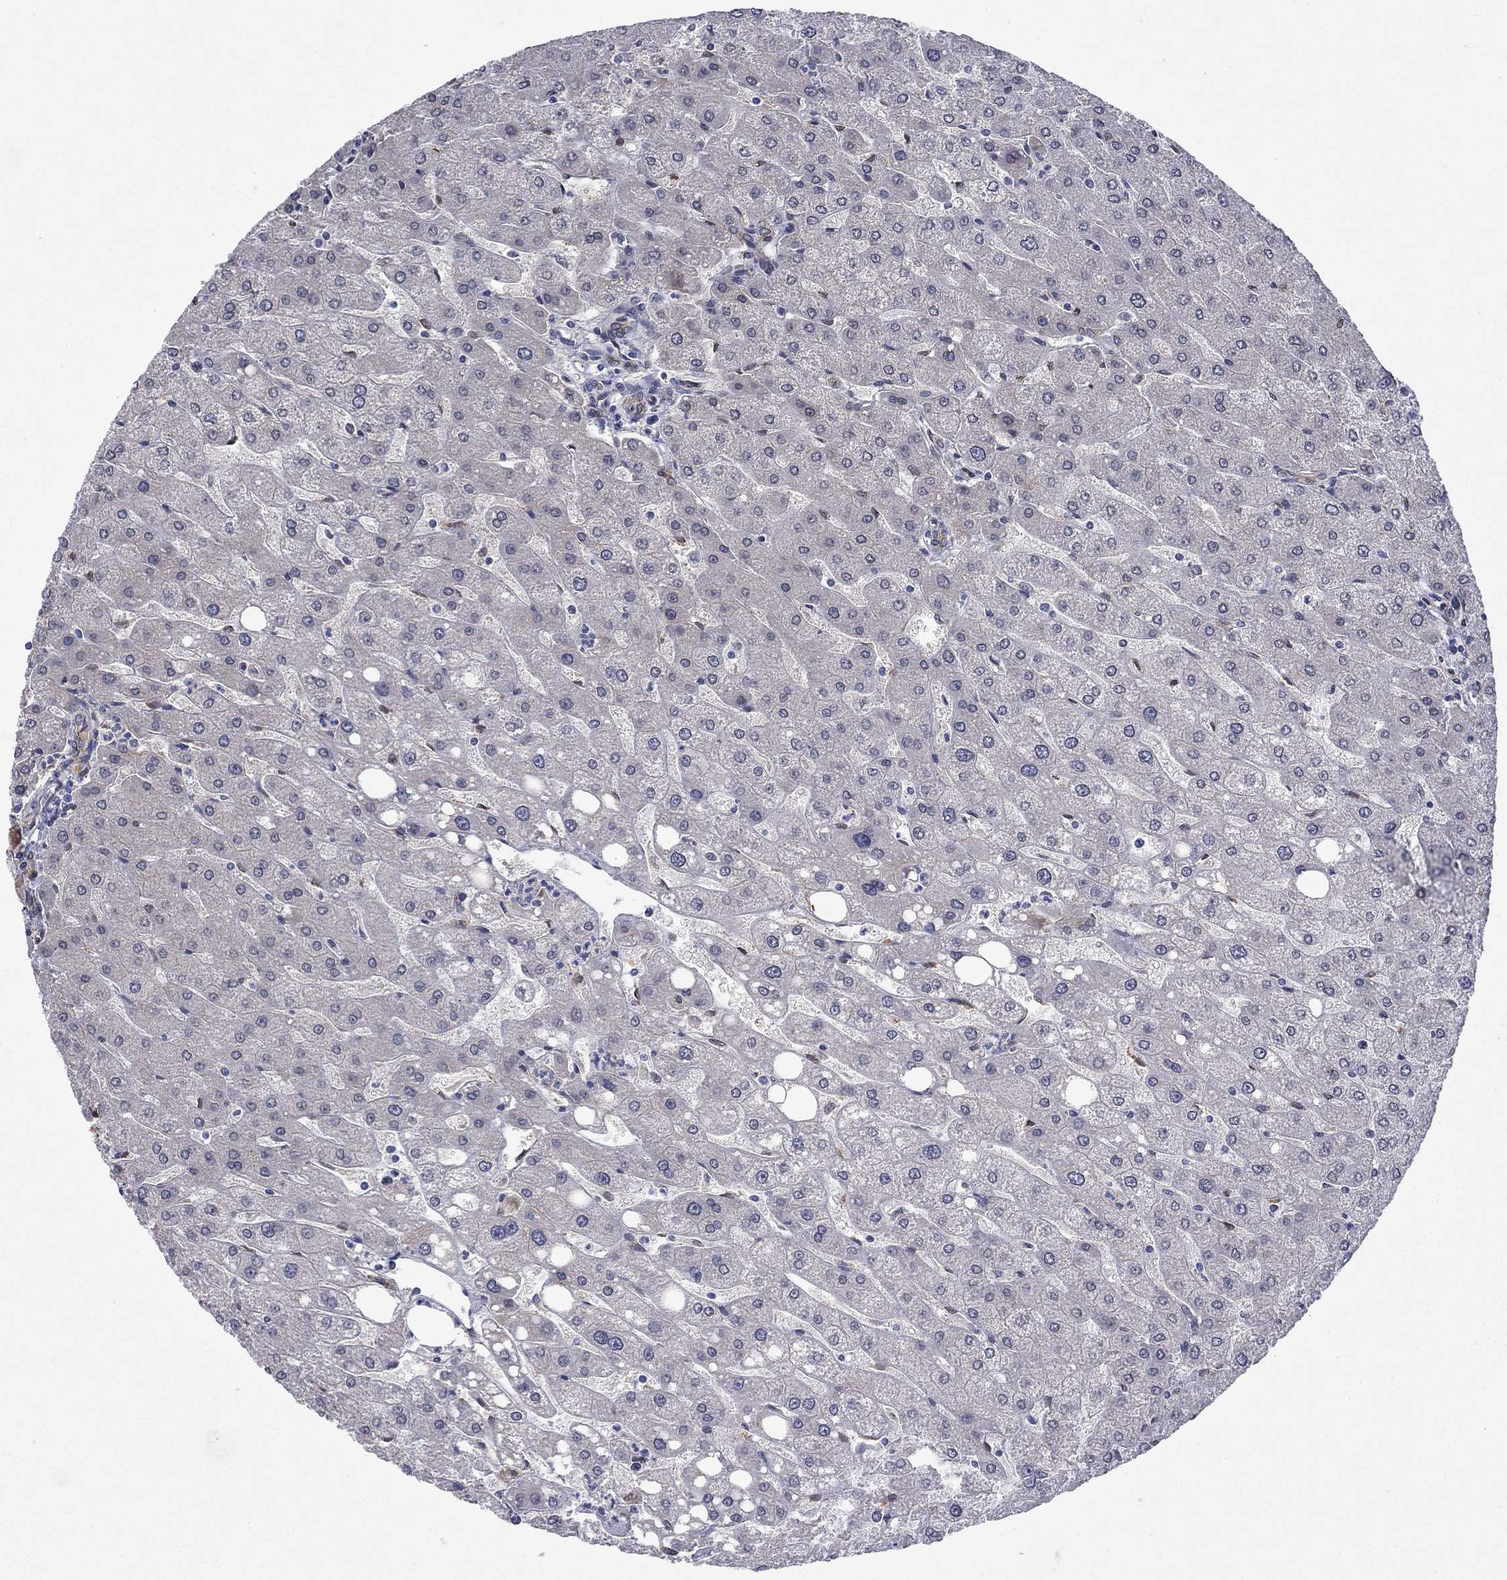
{"staining": {"intensity": "weak", "quantity": ">75%", "location": "cytoplasmic/membranous"}, "tissue": "liver", "cell_type": "Cholangiocytes", "image_type": "normal", "snomed": [{"axis": "morphology", "description": "Normal tissue, NOS"}, {"axis": "topography", "description": "Liver"}], "caption": "The immunohistochemical stain labels weak cytoplasmic/membranous expression in cholangiocytes of benign liver. (Stains: DAB (3,3'-diaminobenzidine) in brown, nuclei in blue, Microscopy: brightfield microscopy at high magnification).", "gene": "EMC9", "patient": {"sex": "male", "age": 67}}